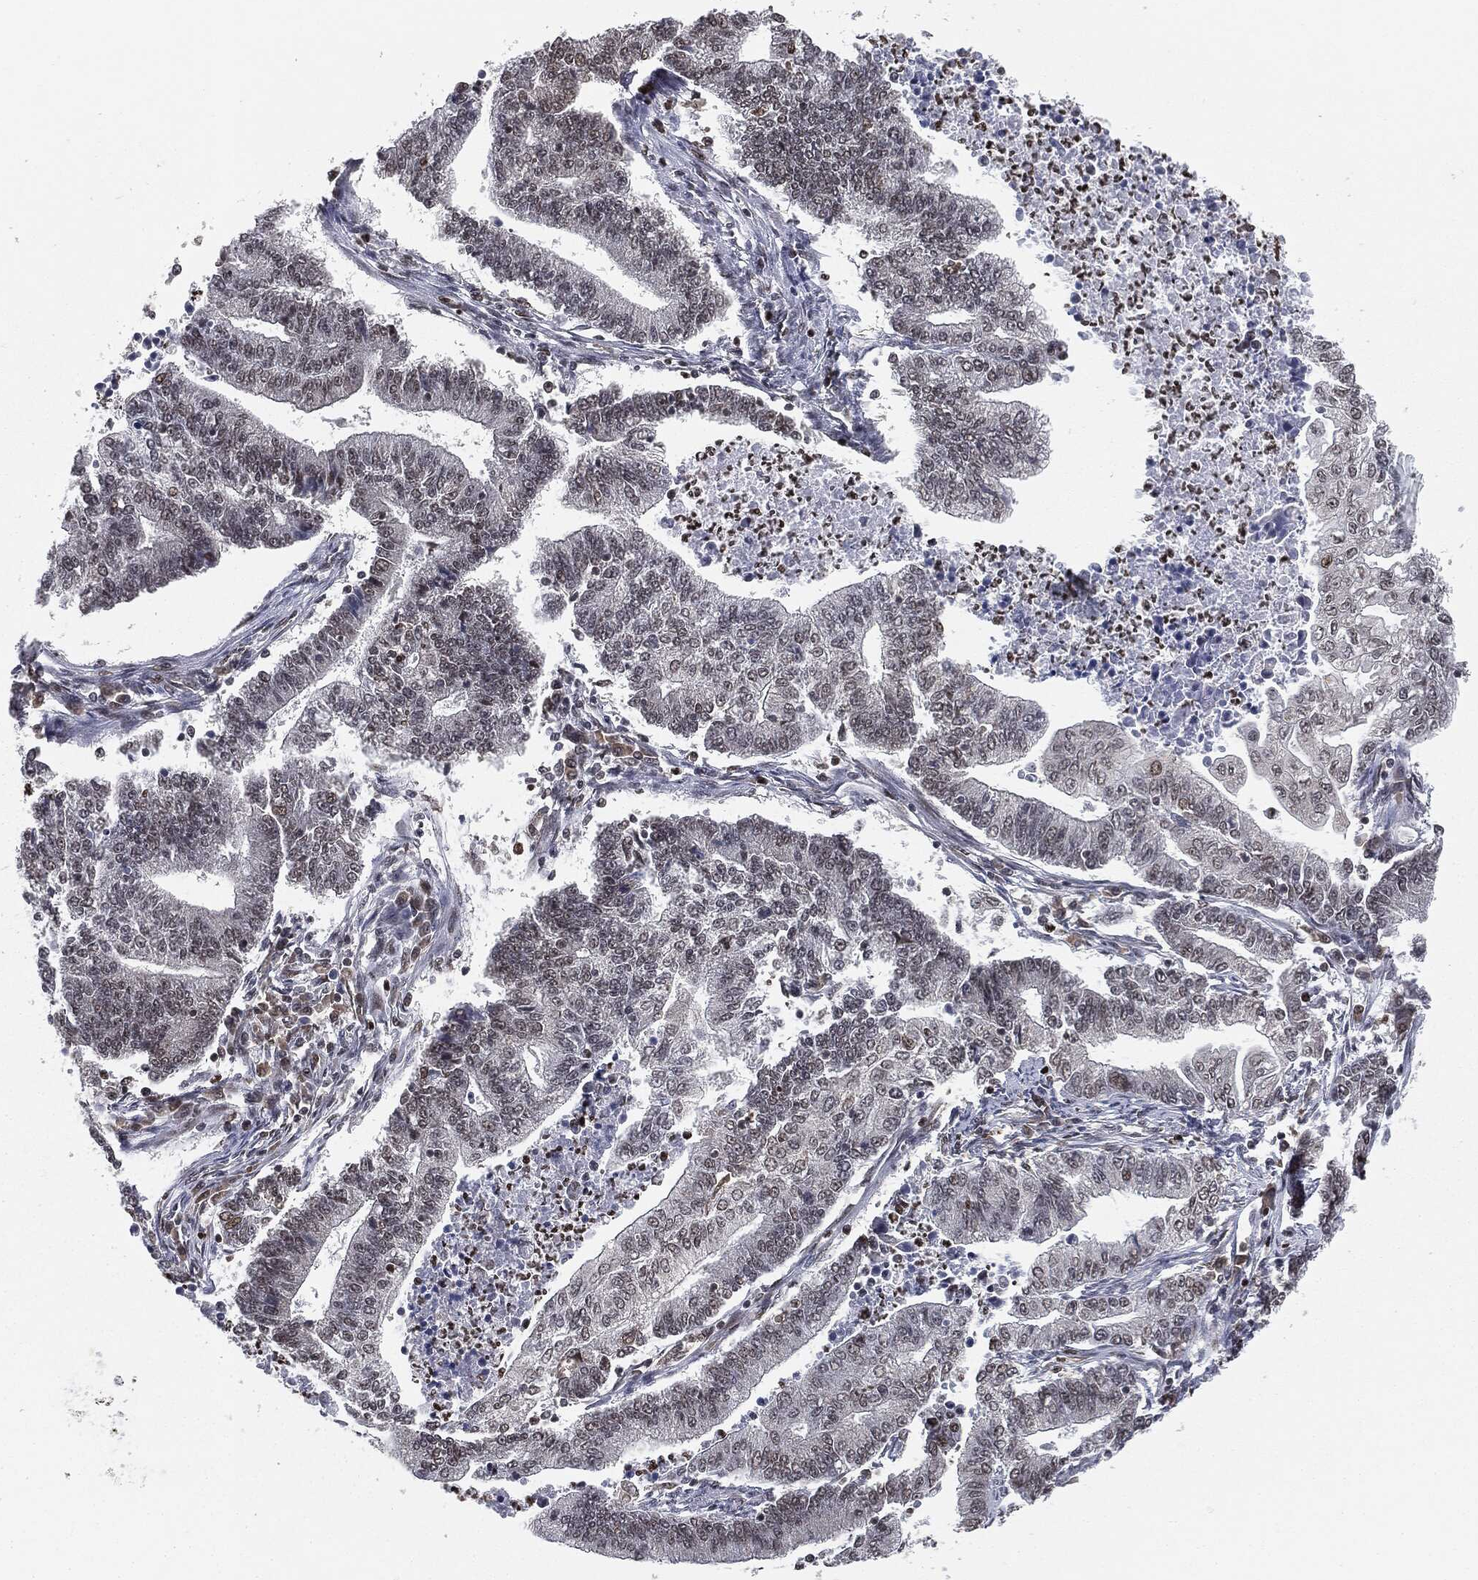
{"staining": {"intensity": "weak", "quantity": "<25%", "location": "nuclear"}, "tissue": "endometrial cancer", "cell_type": "Tumor cells", "image_type": "cancer", "snomed": [{"axis": "morphology", "description": "Adenocarcinoma, NOS"}, {"axis": "topography", "description": "Uterus"}, {"axis": "topography", "description": "Endometrium"}], "caption": "A histopathology image of adenocarcinoma (endometrial) stained for a protein displays no brown staining in tumor cells.", "gene": "TBC1D22A", "patient": {"sex": "female", "age": 54}}